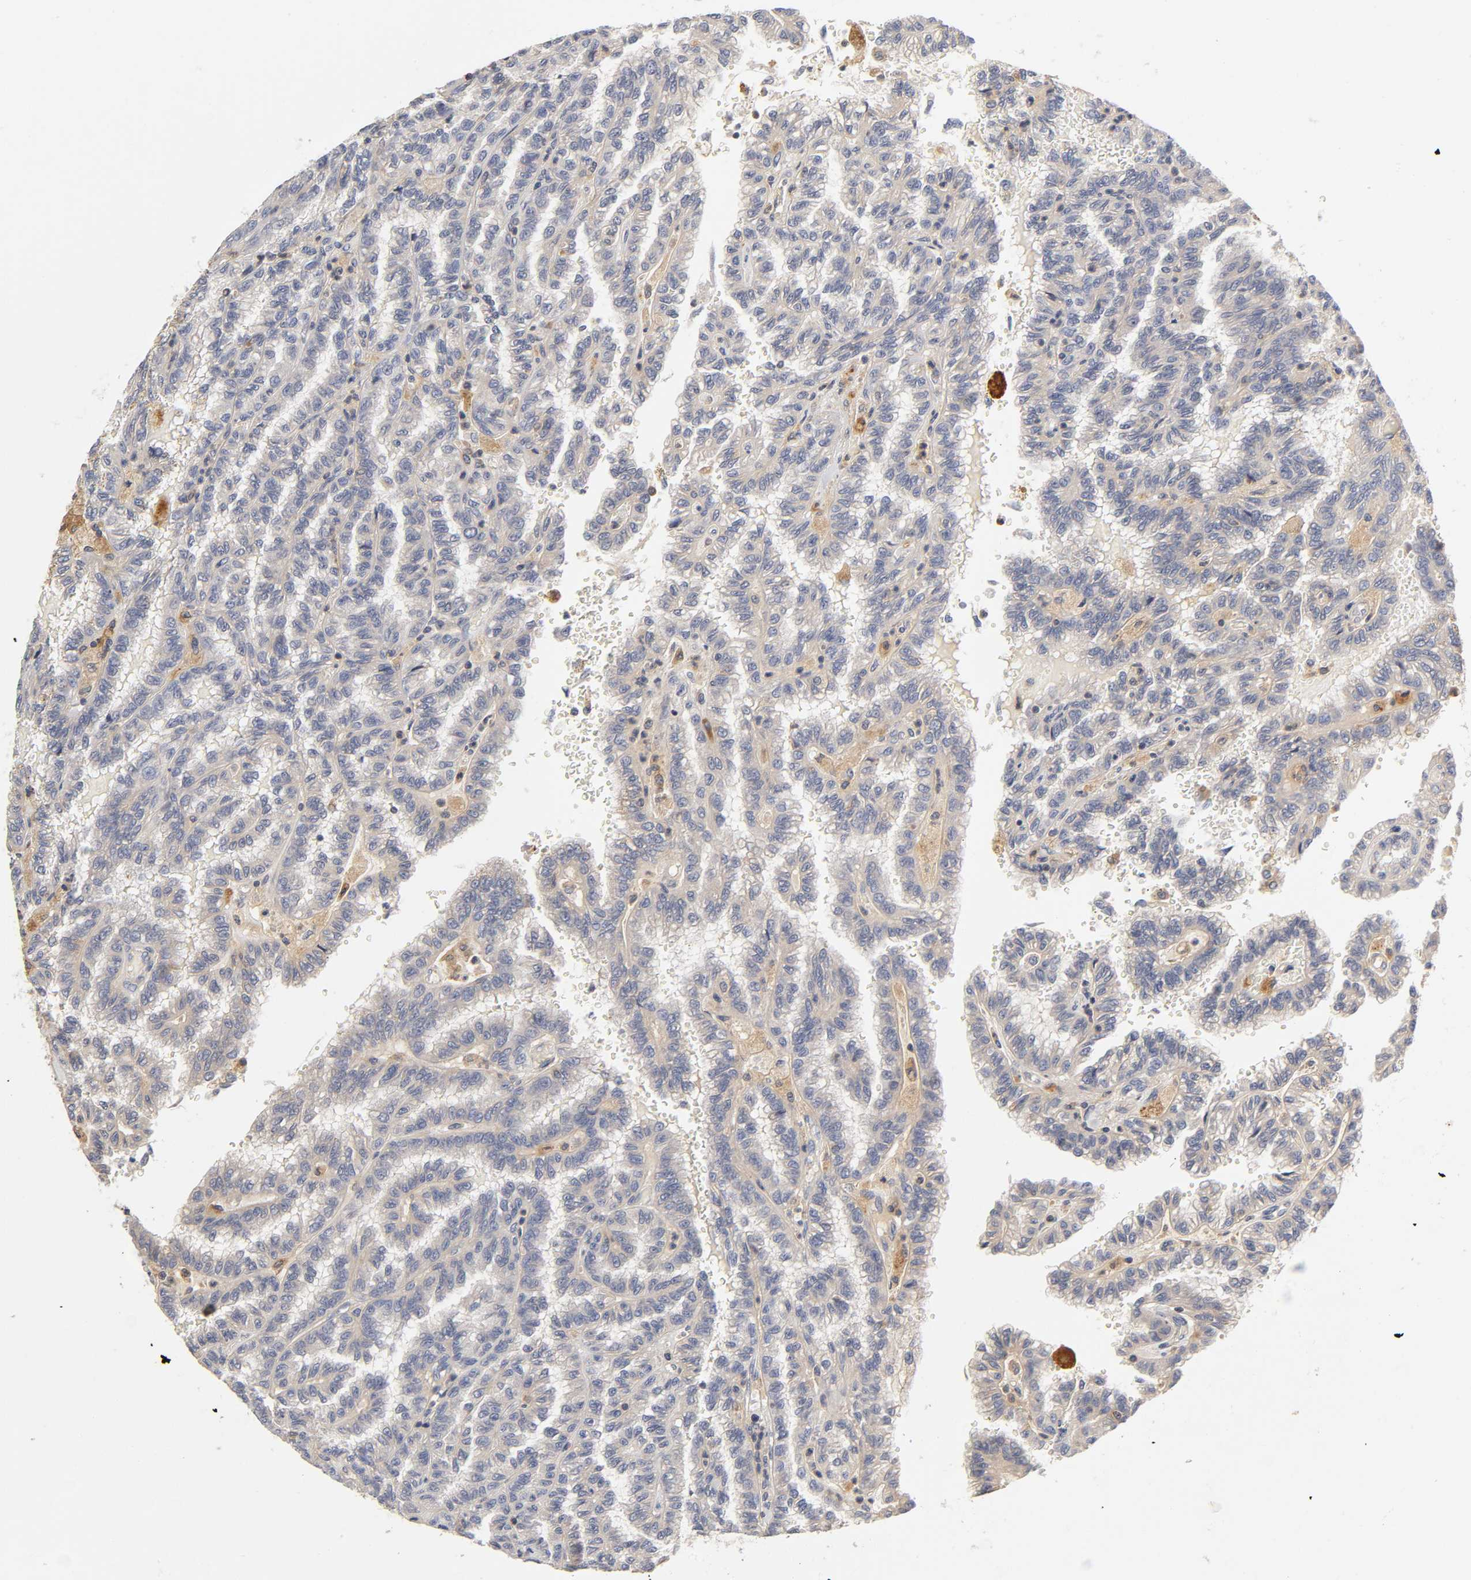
{"staining": {"intensity": "weak", "quantity": "25%-75%", "location": "cytoplasmic/membranous"}, "tissue": "renal cancer", "cell_type": "Tumor cells", "image_type": "cancer", "snomed": [{"axis": "morphology", "description": "Inflammation, NOS"}, {"axis": "morphology", "description": "Adenocarcinoma, NOS"}, {"axis": "topography", "description": "Kidney"}], "caption": "Human adenocarcinoma (renal) stained for a protein (brown) shows weak cytoplasmic/membranous positive positivity in about 25%-75% of tumor cells.", "gene": "RHOA", "patient": {"sex": "male", "age": 68}}